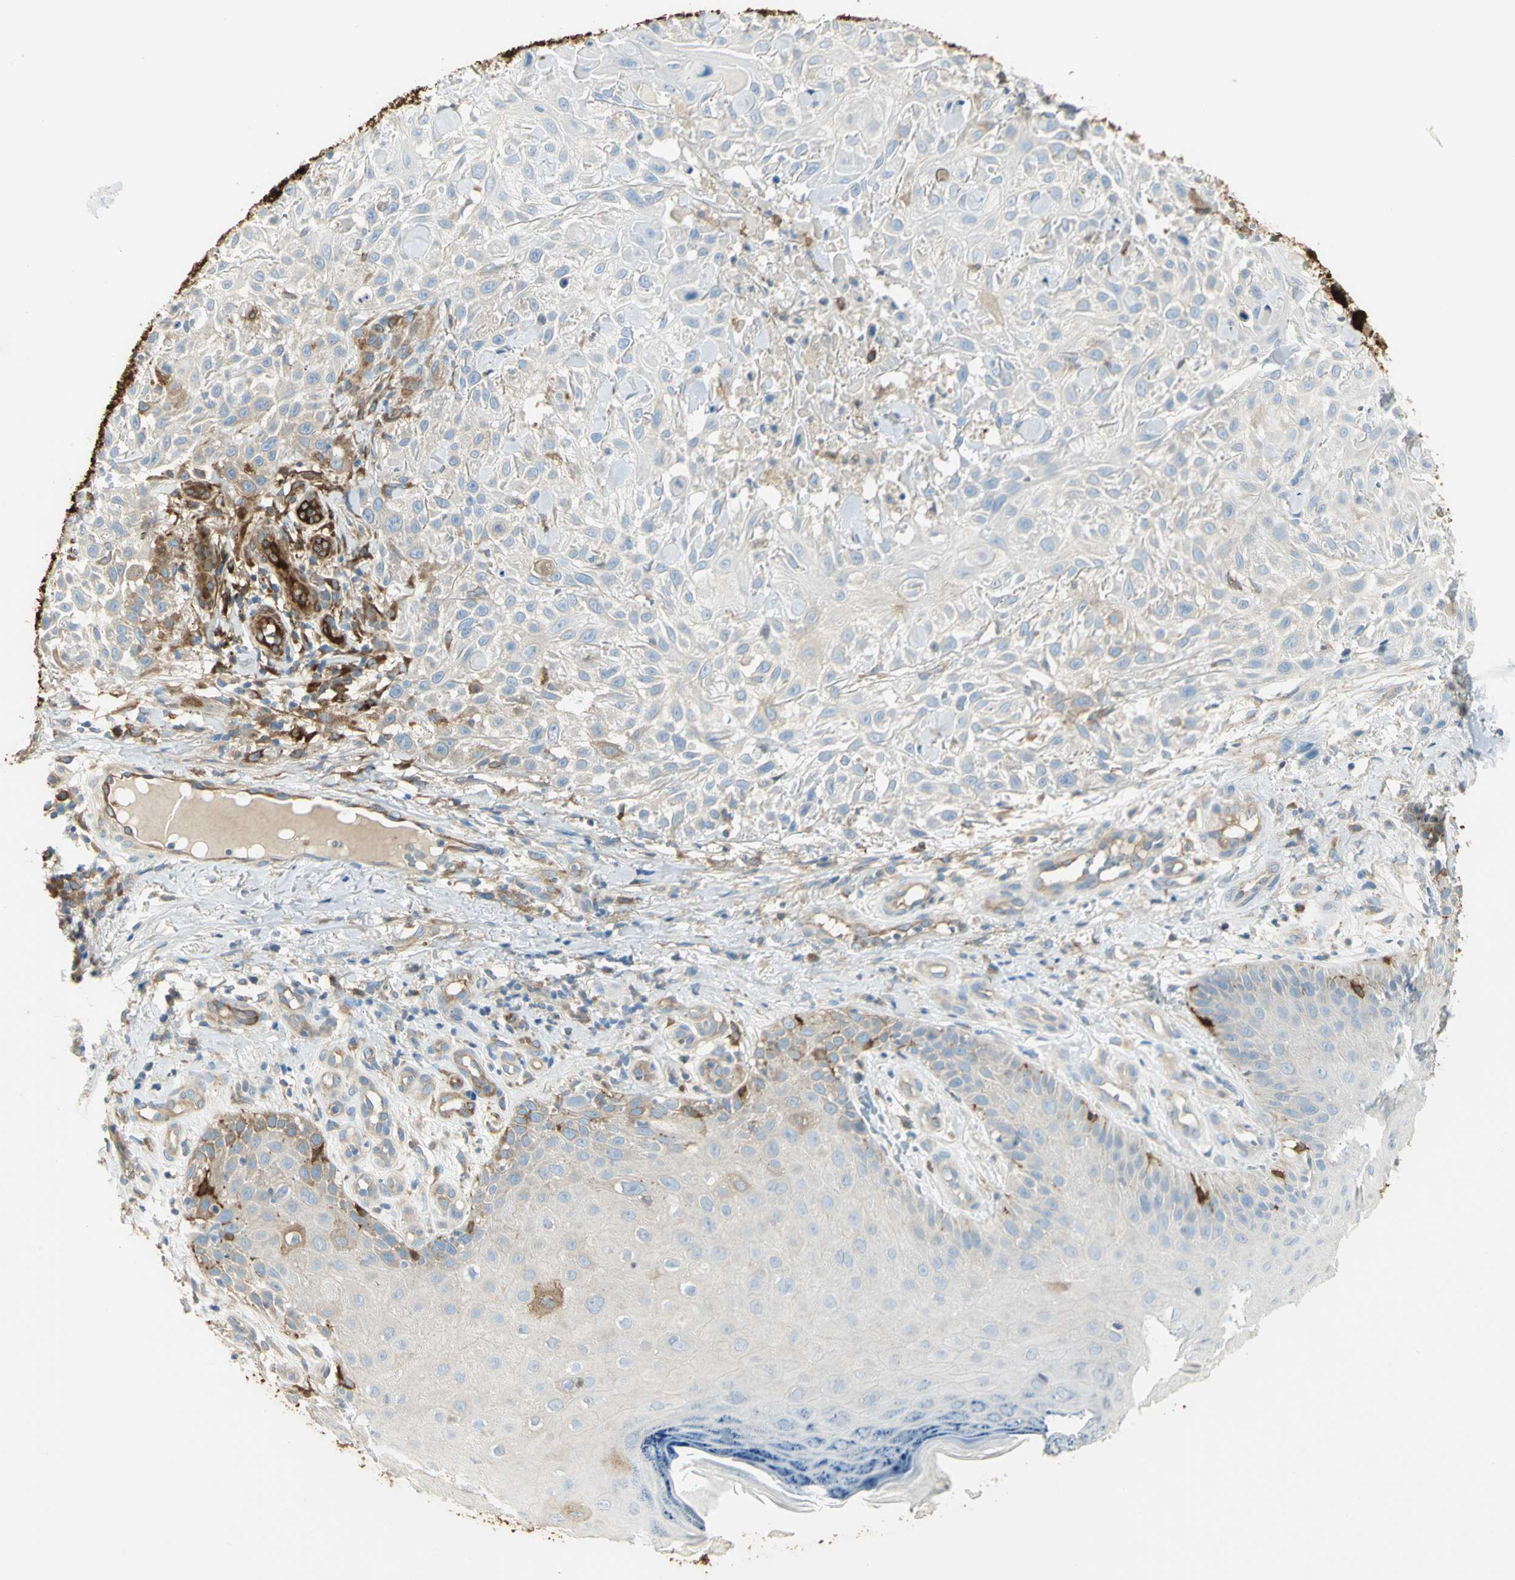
{"staining": {"intensity": "moderate", "quantity": "<25%", "location": "cytoplasmic/membranous"}, "tissue": "skin cancer", "cell_type": "Tumor cells", "image_type": "cancer", "snomed": [{"axis": "morphology", "description": "Squamous cell carcinoma, NOS"}, {"axis": "topography", "description": "Skin"}], "caption": "This micrograph demonstrates IHC staining of human skin squamous cell carcinoma, with low moderate cytoplasmic/membranous staining in approximately <25% of tumor cells.", "gene": "WARS1", "patient": {"sex": "female", "age": 42}}